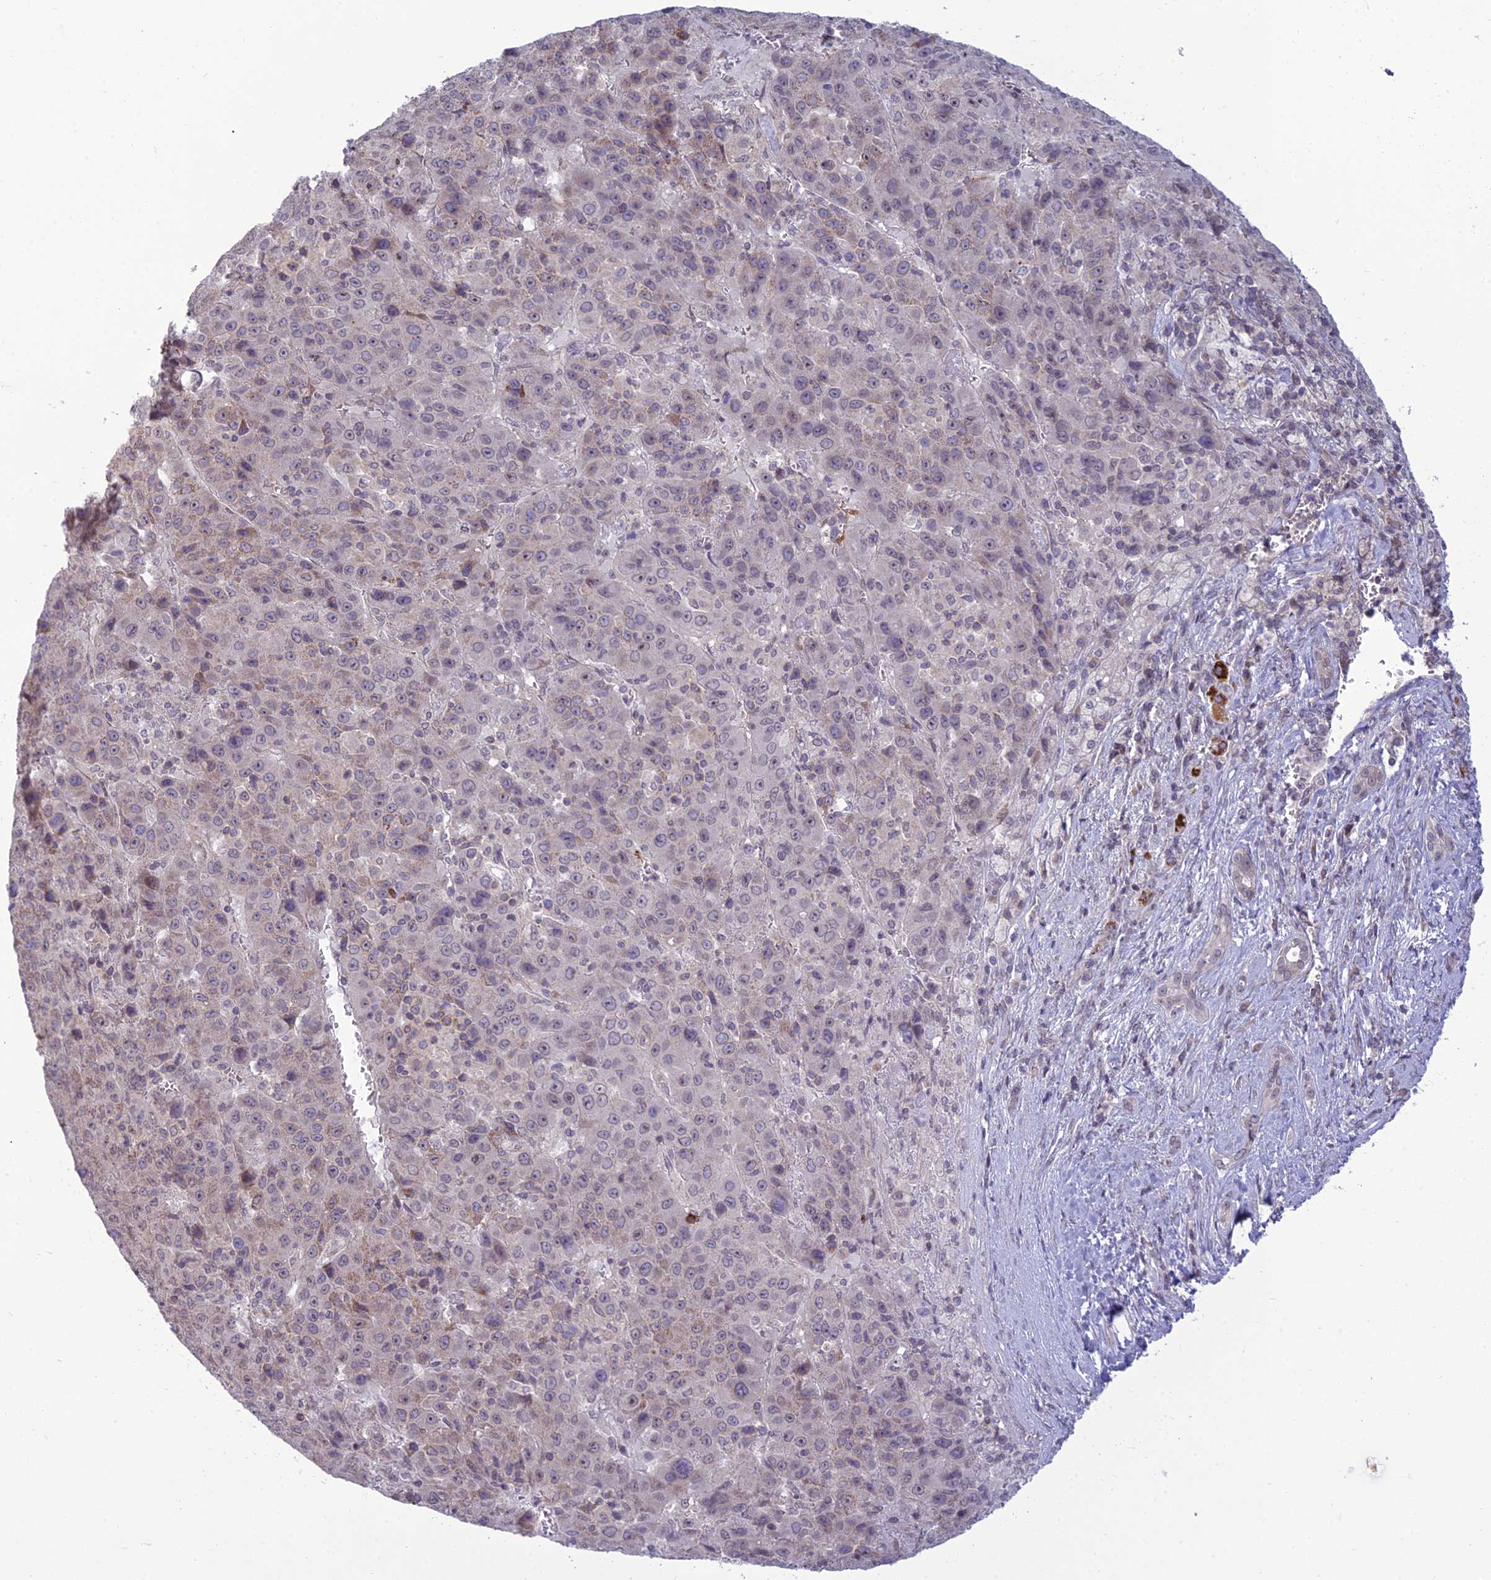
{"staining": {"intensity": "moderate", "quantity": "<25%", "location": "nuclear"}, "tissue": "liver cancer", "cell_type": "Tumor cells", "image_type": "cancer", "snomed": [{"axis": "morphology", "description": "Carcinoma, Hepatocellular, NOS"}, {"axis": "topography", "description": "Liver"}], "caption": "High-magnification brightfield microscopy of liver cancer (hepatocellular carcinoma) stained with DAB (brown) and counterstained with hematoxylin (blue). tumor cells exhibit moderate nuclear staining is appreciated in about<25% of cells.", "gene": "DTX2", "patient": {"sex": "female", "age": 53}}